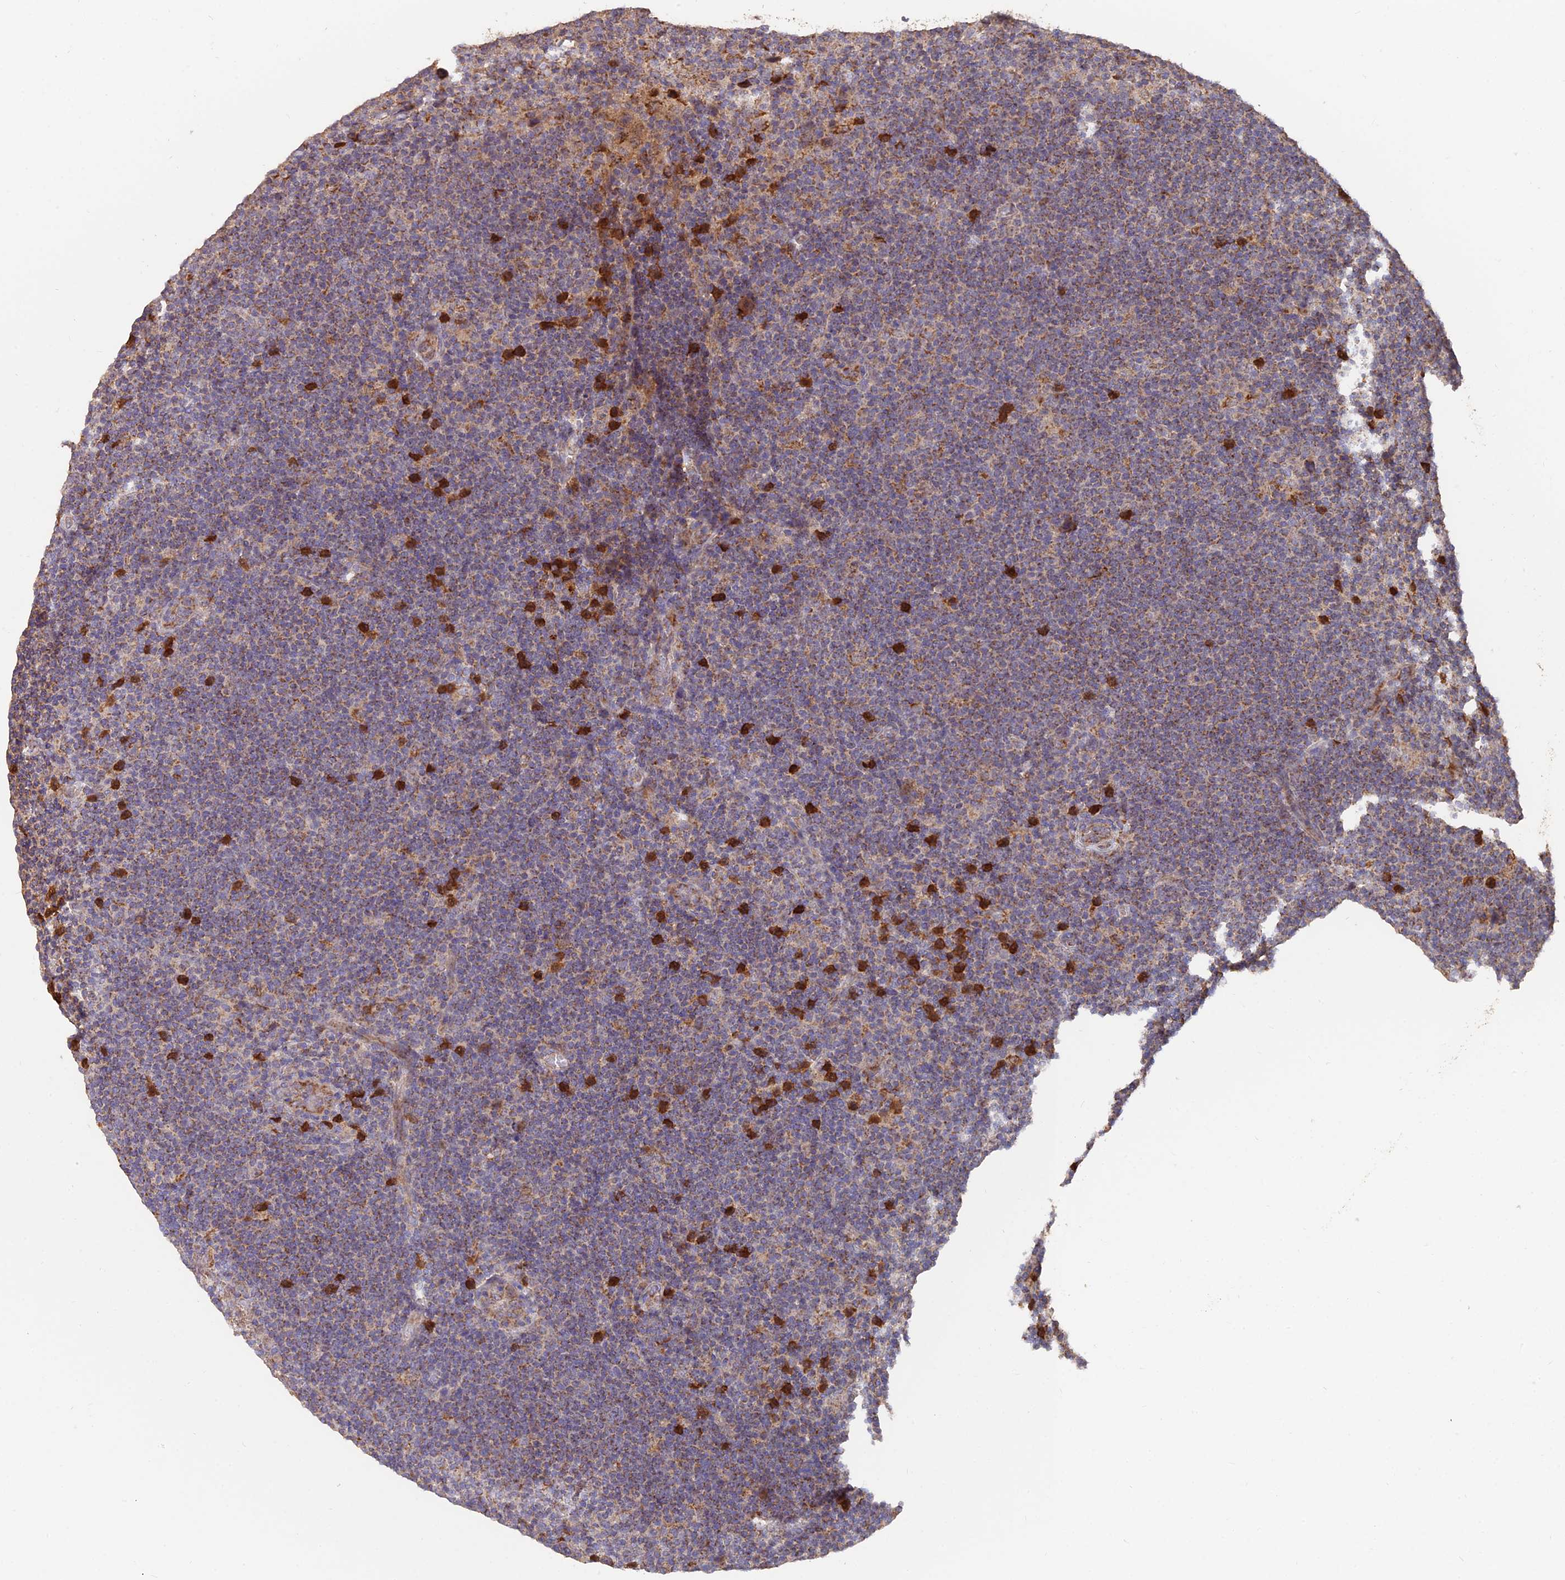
{"staining": {"intensity": "moderate", "quantity": ">75%", "location": "cytoplasmic/membranous"}, "tissue": "lymphoma", "cell_type": "Tumor cells", "image_type": "cancer", "snomed": [{"axis": "morphology", "description": "Hodgkin's disease, NOS"}, {"axis": "topography", "description": "Lymph node"}], "caption": "IHC of human Hodgkin's disease demonstrates medium levels of moderate cytoplasmic/membranous positivity in approximately >75% of tumor cells.", "gene": "IFT22", "patient": {"sex": "female", "age": 57}}